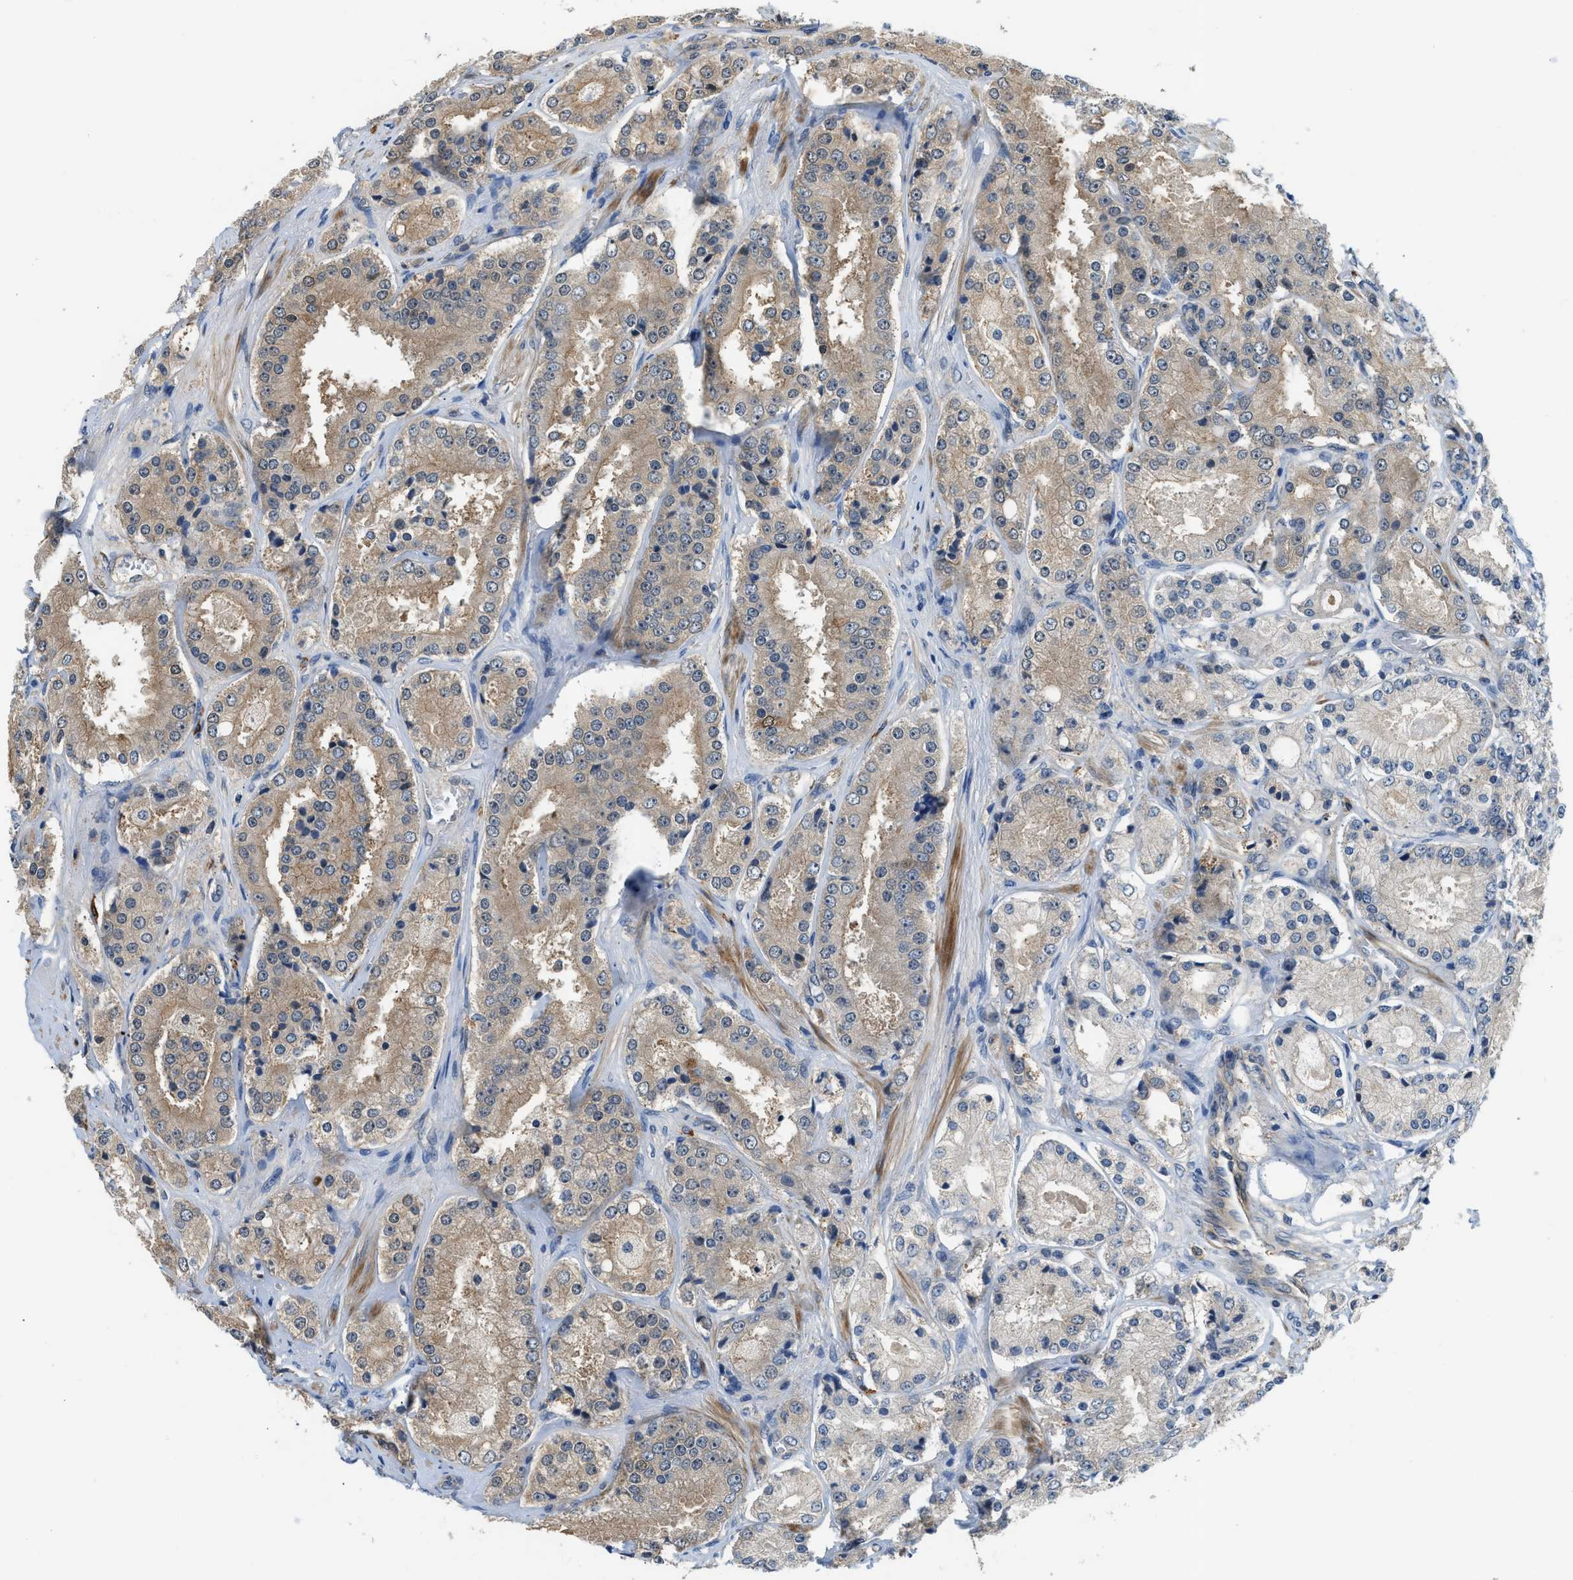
{"staining": {"intensity": "moderate", "quantity": ">75%", "location": "cytoplasmic/membranous"}, "tissue": "prostate cancer", "cell_type": "Tumor cells", "image_type": "cancer", "snomed": [{"axis": "morphology", "description": "Adenocarcinoma, High grade"}, {"axis": "topography", "description": "Prostate"}], "caption": "Immunohistochemical staining of prostate cancer shows medium levels of moderate cytoplasmic/membranous protein expression in about >75% of tumor cells. The staining was performed using DAB, with brown indicating positive protein expression. Nuclei are stained blue with hematoxylin.", "gene": "CBLB", "patient": {"sex": "male", "age": 63}}